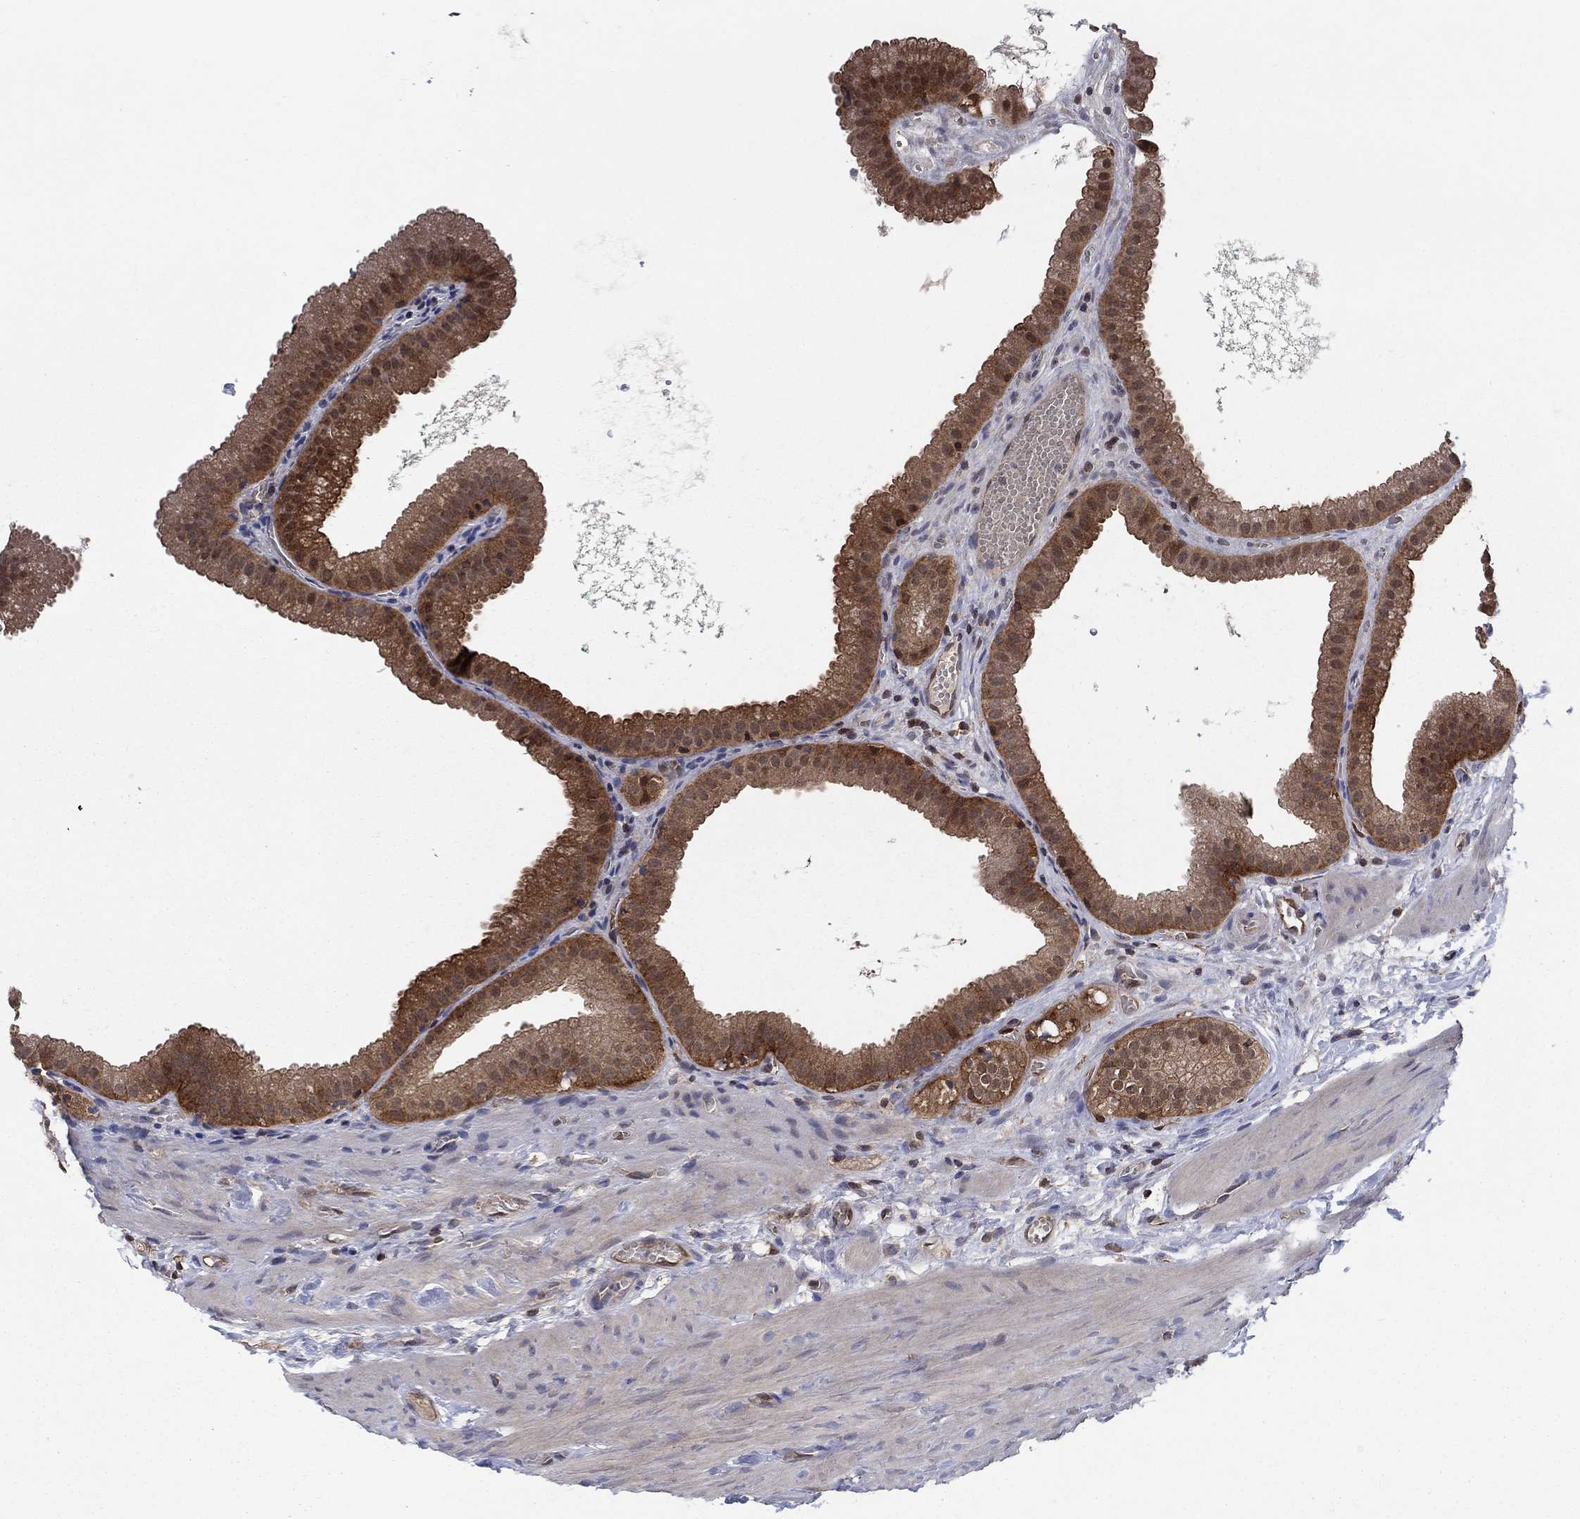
{"staining": {"intensity": "strong", "quantity": ">75%", "location": "cytoplasmic/membranous"}, "tissue": "gallbladder", "cell_type": "Glandular cells", "image_type": "normal", "snomed": [{"axis": "morphology", "description": "Normal tissue, NOS"}, {"axis": "topography", "description": "Gallbladder"}], "caption": "Unremarkable gallbladder displays strong cytoplasmic/membranous positivity in about >75% of glandular cells, visualized by immunohistochemistry. (IHC, brightfield microscopy, high magnification).", "gene": "AGFG2", "patient": {"sex": "male", "age": 67}}